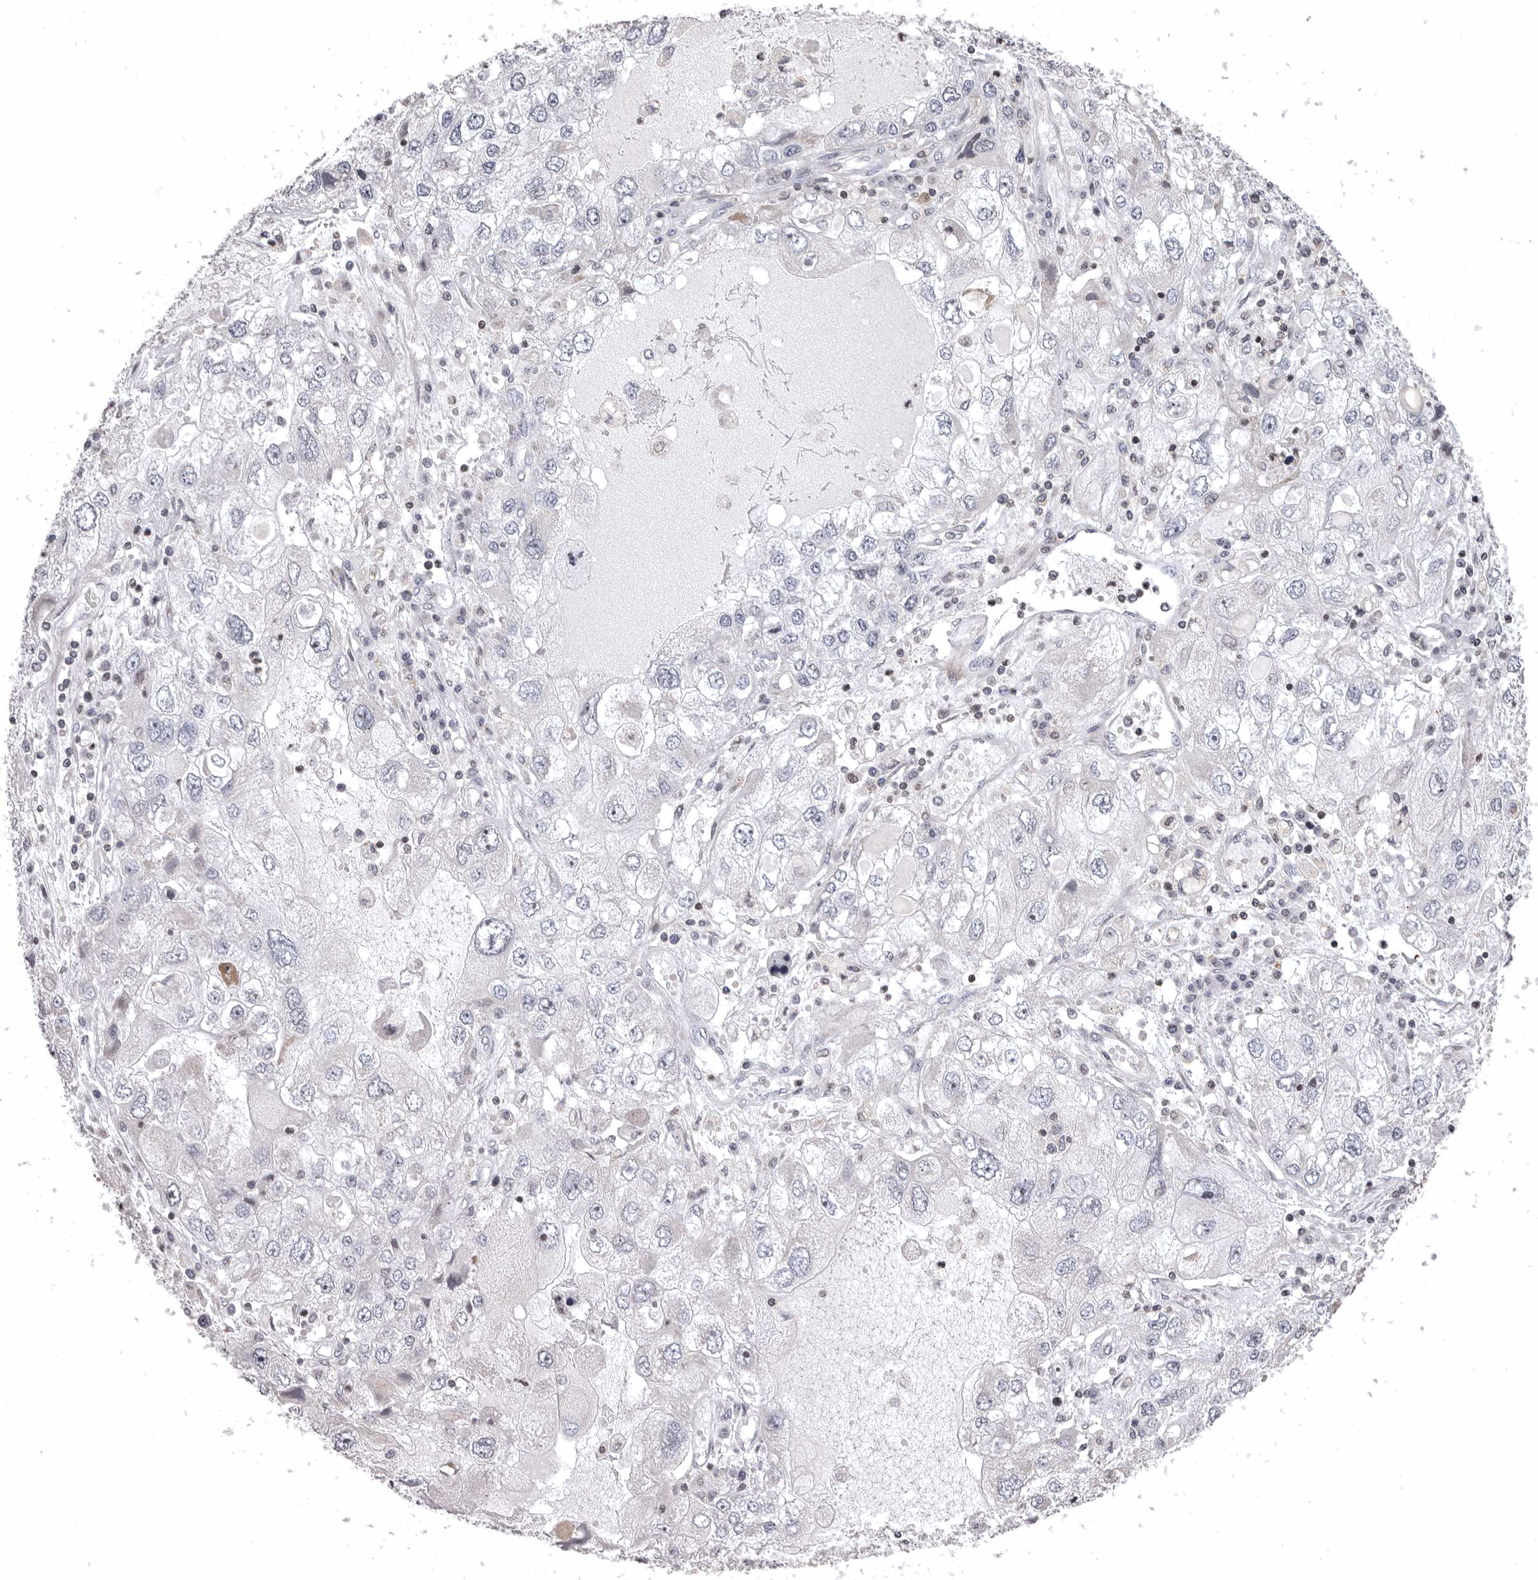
{"staining": {"intensity": "negative", "quantity": "none", "location": "none"}, "tissue": "endometrial cancer", "cell_type": "Tumor cells", "image_type": "cancer", "snomed": [{"axis": "morphology", "description": "Adenocarcinoma, NOS"}, {"axis": "topography", "description": "Endometrium"}], "caption": "A high-resolution photomicrograph shows IHC staining of endometrial cancer, which exhibits no significant staining in tumor cells.", "gene": "AZIN1", "patient": {"sex": "female", "age": 49}}